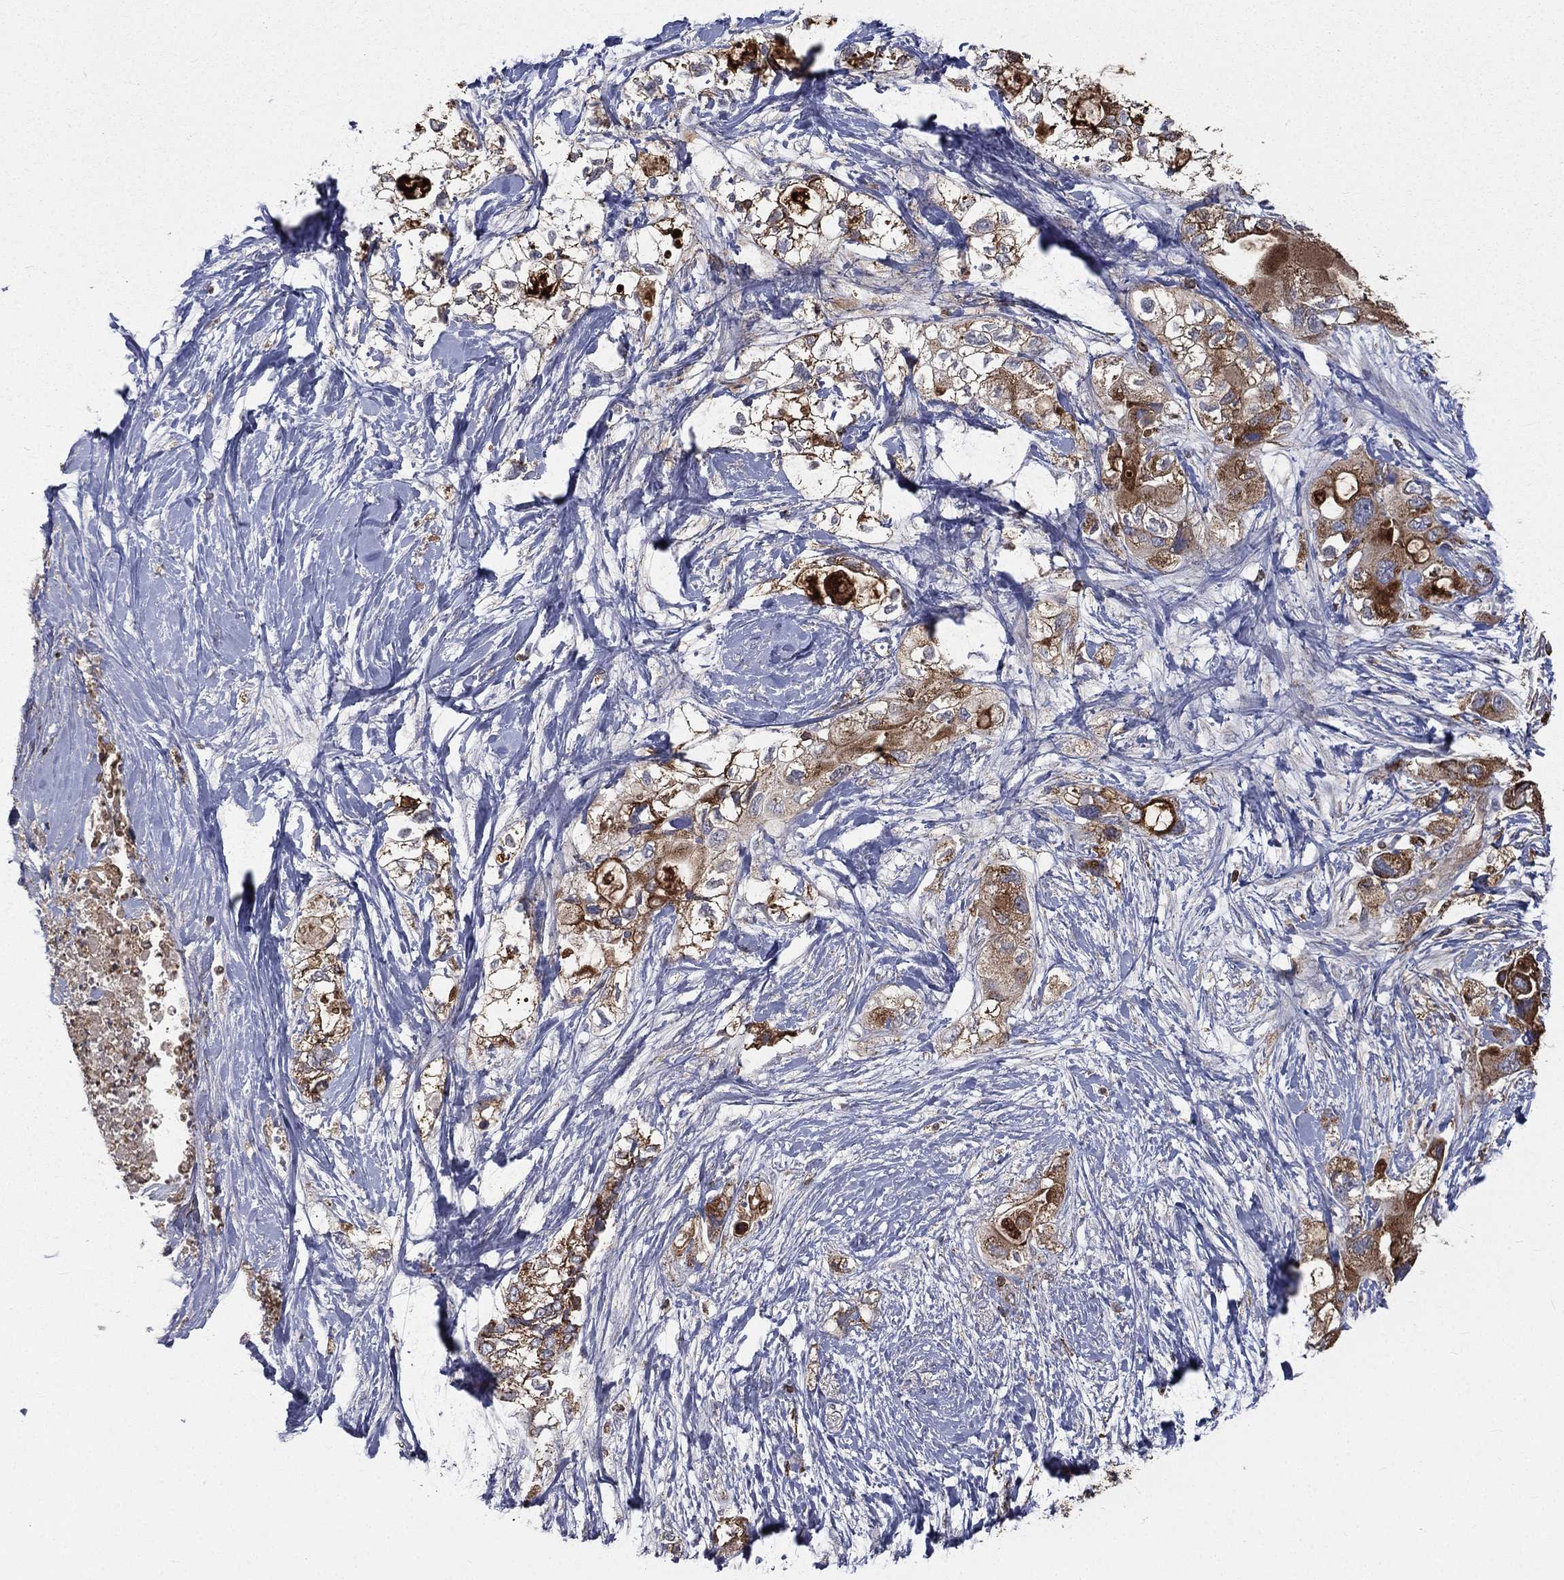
{"staining": {"intensity": "strong", "quantity": "25%-75%", "location": "cytoplasmic/membranous"}, "tissue": "pancreatic cancer", "cell_type": "Tumor cells", "image_type": "cancer", "snomed": [{"axis": "morphology", "description": "Adenocarcinoma, NOS"}, {"axis": "topography", "description": "Pancreas"}], "caption": "Immunohistochemical staining of pancreatic cancer demonstrates high levels of strong cytoplasmic/membranous positivity in approximately 25%-75% of tumor cells. (DAB (3,3'-diaminobenzidine) IHC, brown staining for protein, blue staining for nuclei).", "gene": "RIN3", "patient": {"sex": "female", "age": 56}}